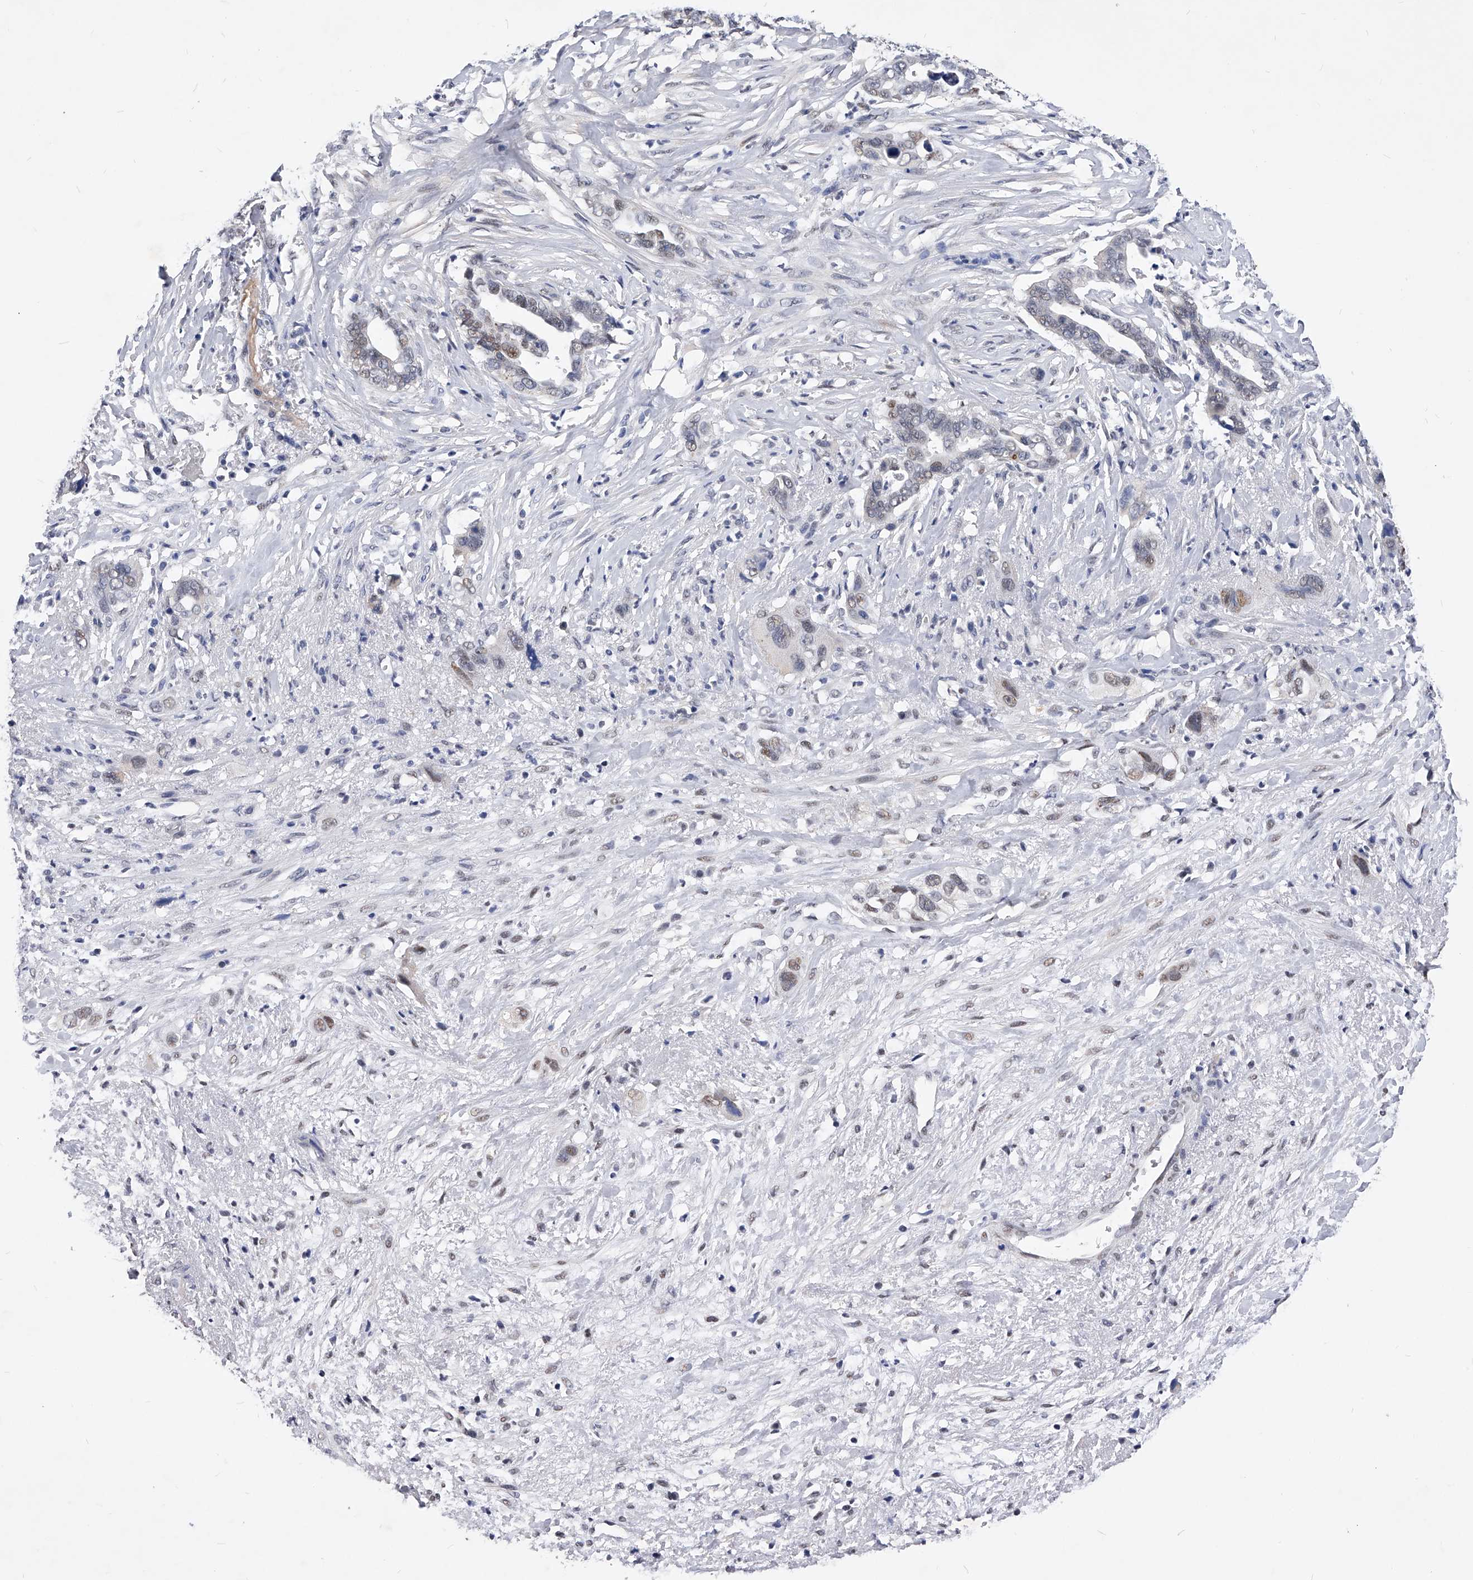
{"staining": {"intensity": "weak", "quantity": "<25%", "location": "nuclear"}, "tissue": "liver cancer", "cell_type": "Tumor cells", "image_type": "cancer", "snomed": [{"axis": "morphology", "description": "Cholangiocarcinoma"}, {"axis": "topography", "description": "Liver"}], "caption": "Tumor cells are negative for brown protein staining in liver cholangiocarcinoma.", "gene": "ZNF529", "patient": {"sex": "female", "age": 79}}